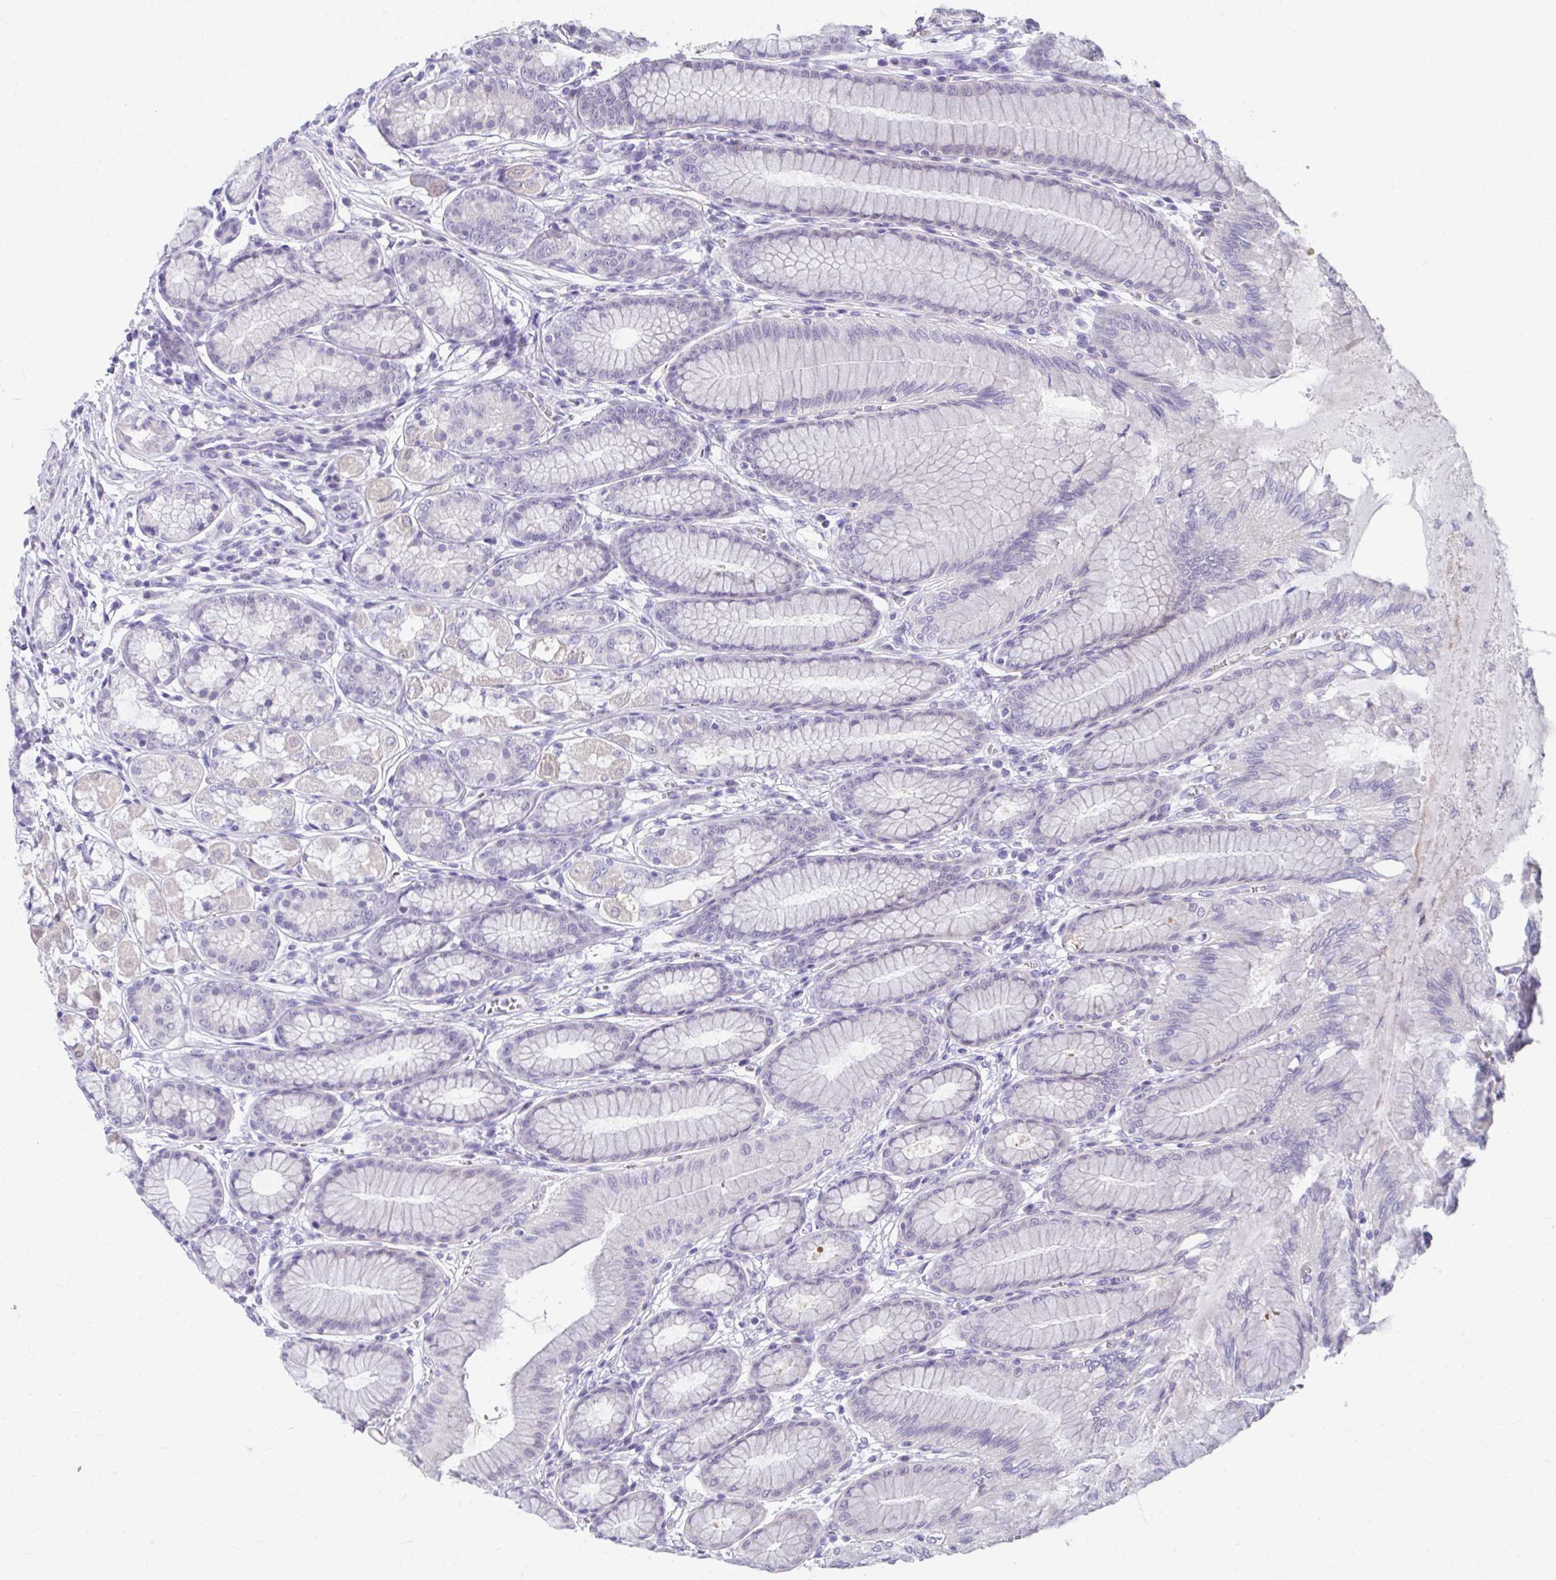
{"staining": {"intensity": "negative", "quantity": "none", "location": "none"}, "tissue": "stomach", "cell_type": "Glandular cells", "image_type": "normal", "snomed": [{"axis": "morphology", "description": "Normal tissue, NOS"}, {"axis": "topography", "description": "Stomach"}, {"axis": "topography", "description": "Stomach, lower"}], "caption": "Immunohistochemistry image of unremarkable stomach stained for a protein (brown), which displays no positivity in glandular cells.", "gene": "MROH8", "patient": {"sex": "male", "age": 76}}